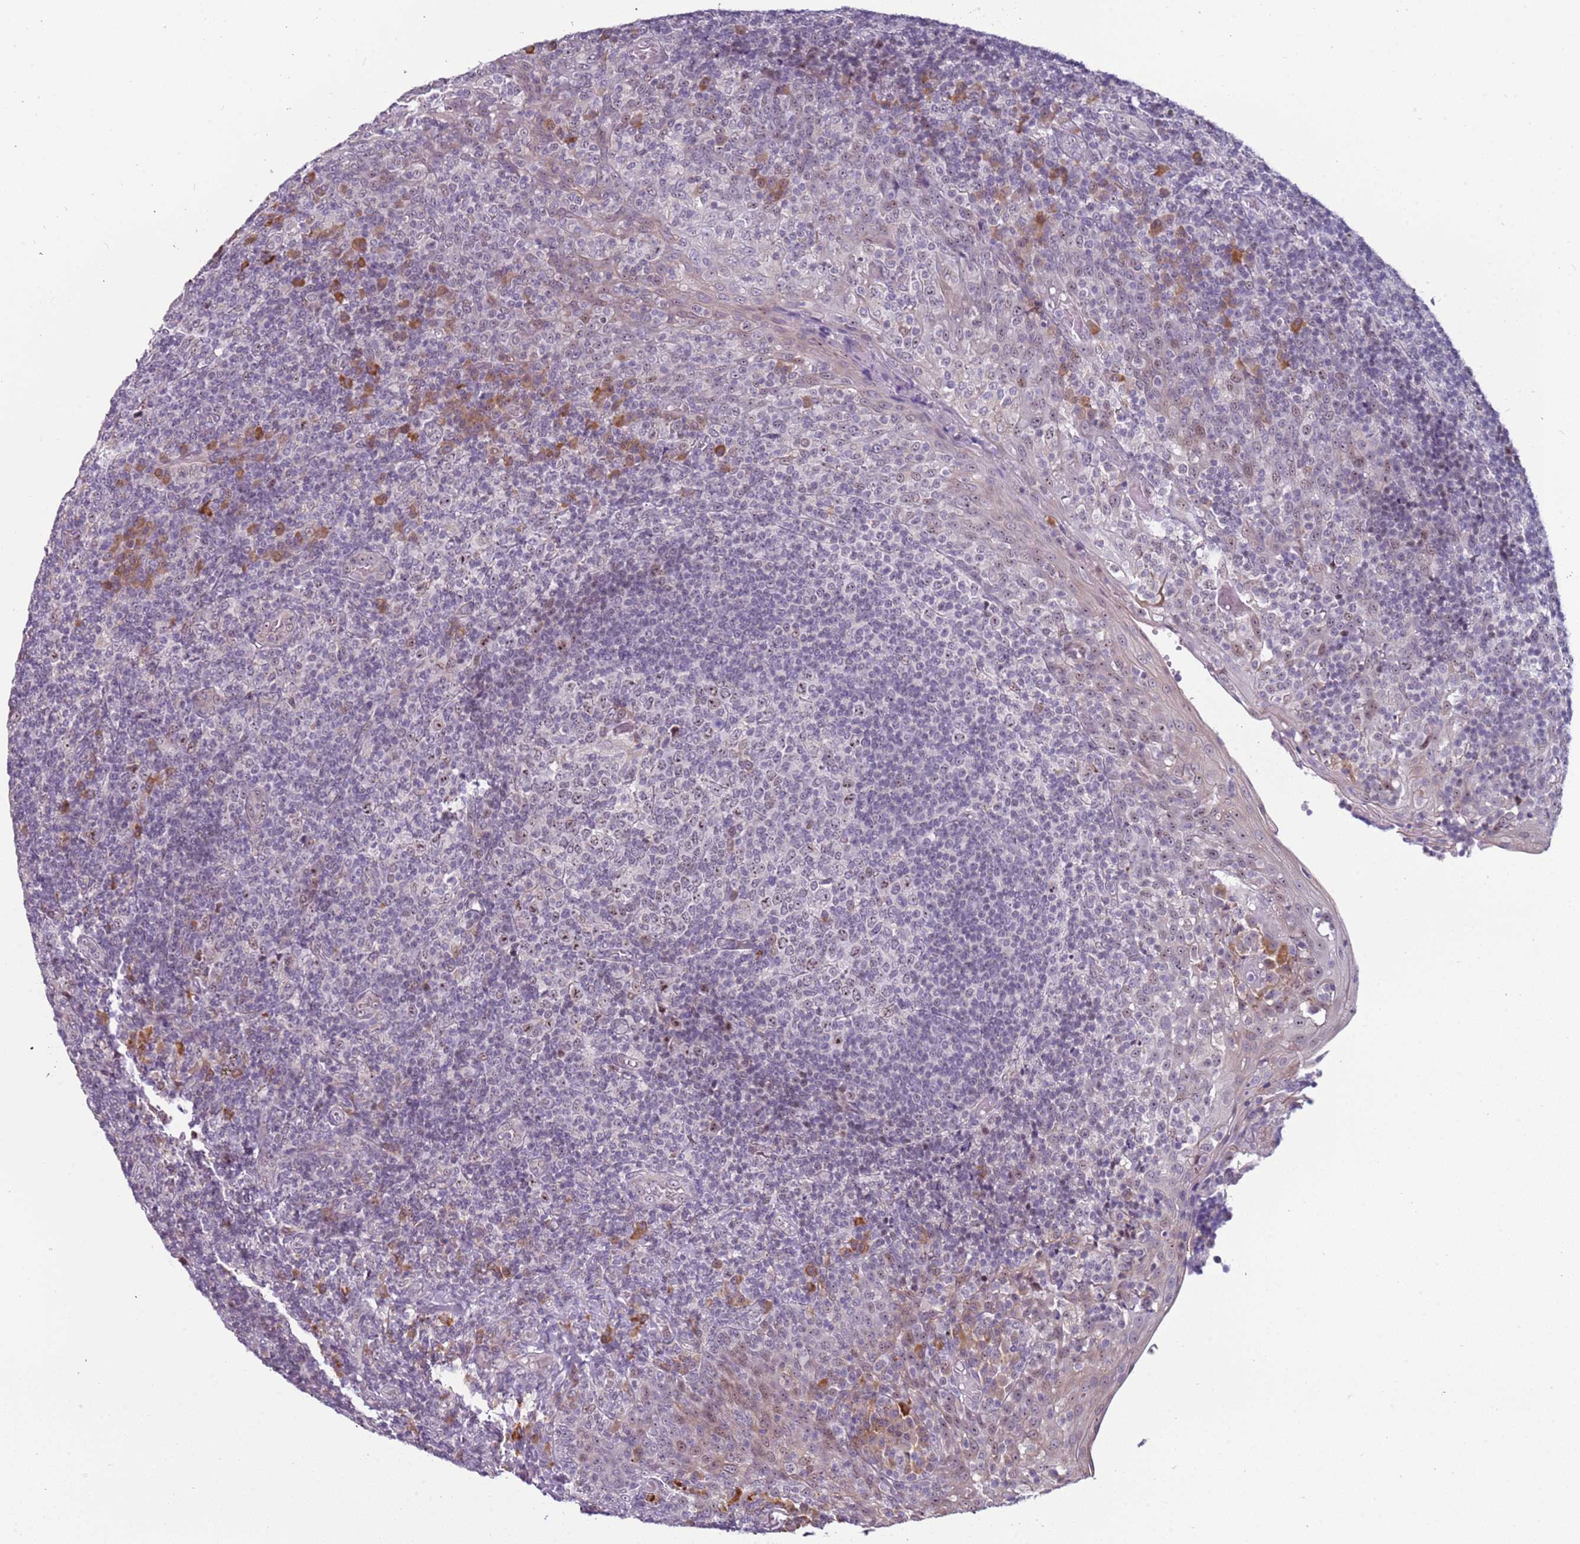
{"staining": {"intensity": "moderate", "quantity": "<25%", "location": "nuclear"}, "tissue": "tonsil", "cell_type": "Germinal center cells", "image_type": "normal", "snomed": [{"axis": "morphology", "description": "Normal tissue, NOS"}, {"axis": "topography", "description": "Tonsil"}], "caption": "Protein staining of benign tonsil exhibits moderate nuclear expression in approximately <25% of germinal center cells. (DAB = brown stain, brightfield microscopy at high magnification).", "gene": "UCMA", "patient": {"sex": "female", "age": 19}}